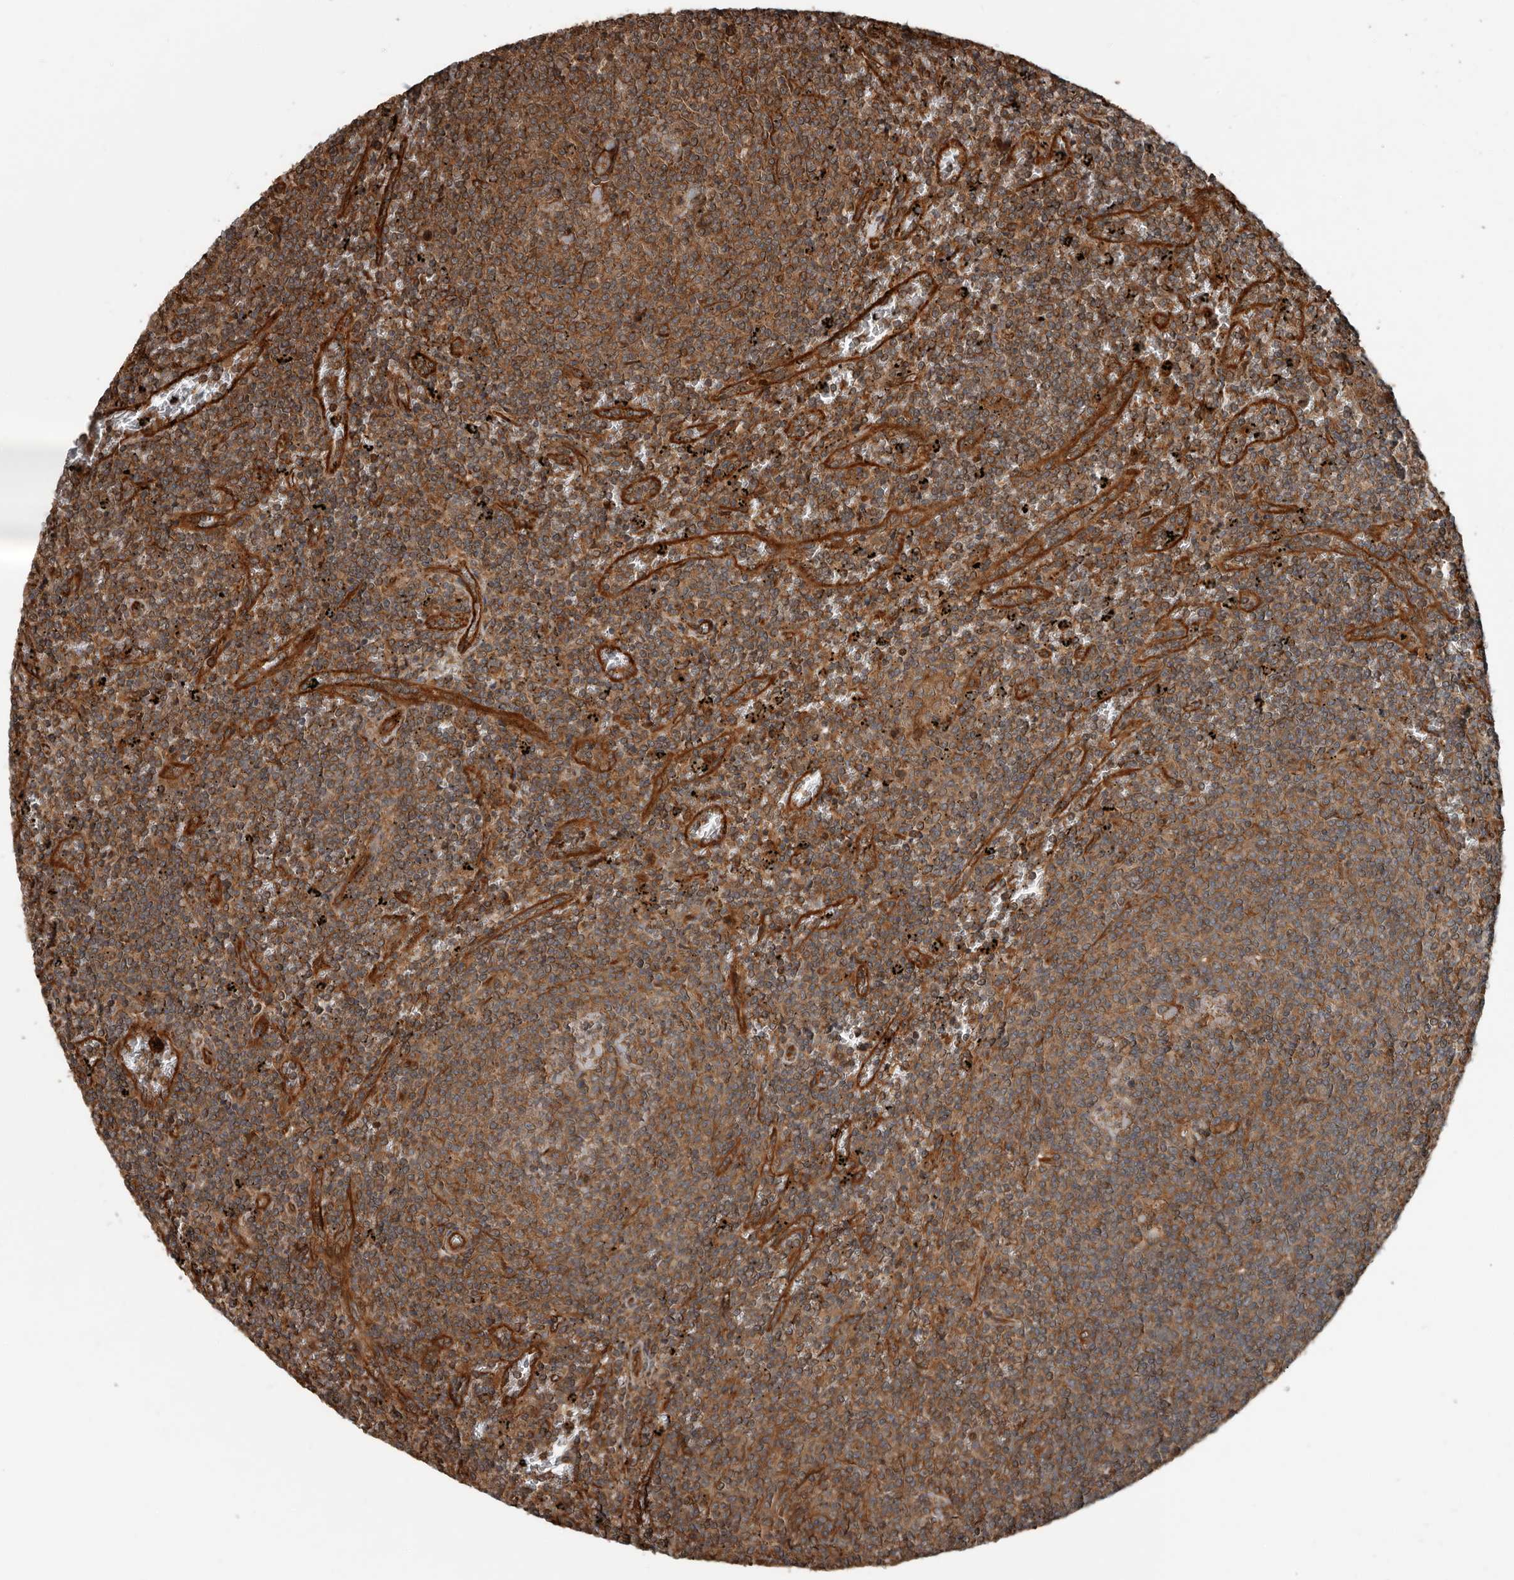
{"staining": {"intensity": "strong", "quantity": ">75%", "location": "cytoplasmic/membranous"}, "tissue": "lymphoma", "cell_type": "Tumor cells", "image_type": "cancer", "snomed": [{"axis": "morphology", "description": "Malignant lymphoma, non-Hodgkin's type, Low grade"}, {"axis": "topography", "description": "Spleen"}], "caption": "Malignant lymphoma, non-Hodgkin's type (low-grade) stained for a protein (brown) displays strong cytoplasmic/membranous positive expression in approximately >75% of tumor cells.", "gene": "YOD1", "patient": {"sex": "female", "age": 50}}